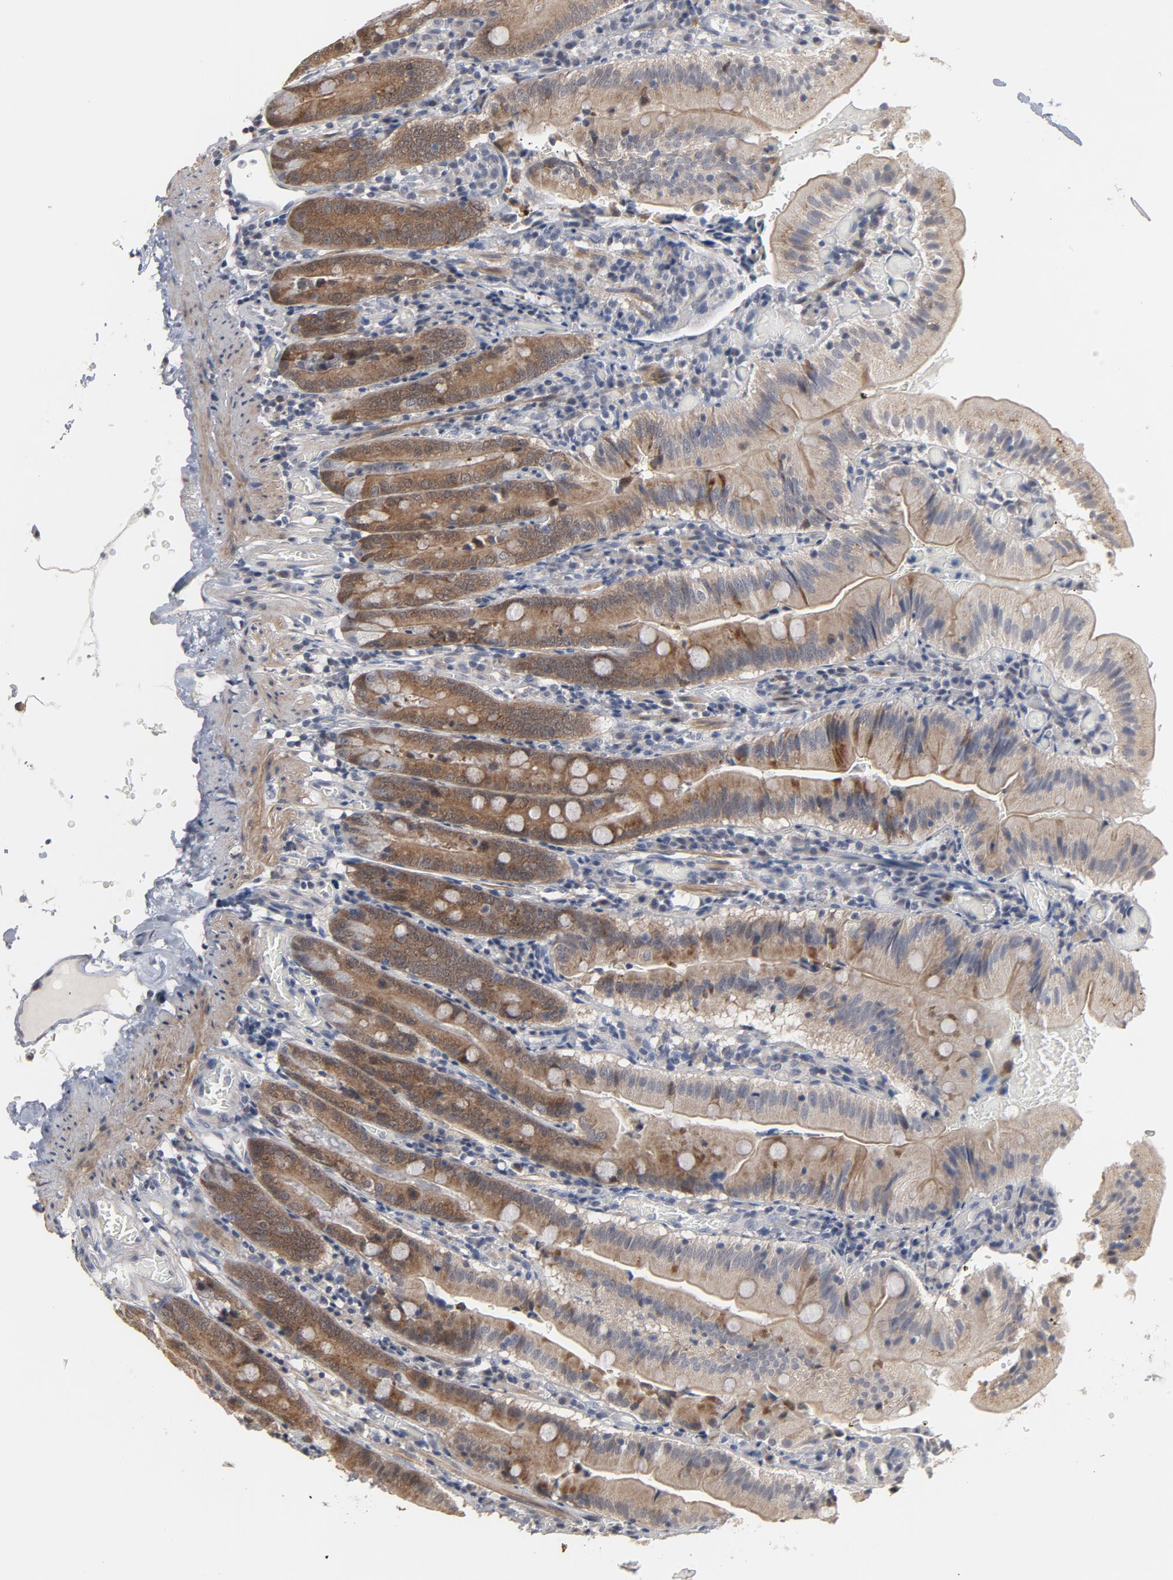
{"staining": {"intensity": "moderate", "quantity": ">75%", "location": "cytoplasmic/membranous"}, "tissue": "small intestine", "cell_type": "Glandular cells", "image_type": "normal", "snomed": [{"axis": "morphology", "description": "Normal tissue, NOS"}, {"axis": "topography", "description": "Small intestine"}], "caption": "Immunohistochemistry (IHC) image of benign small intestine stained for a protein (brown), which exhibits medium levels of moderate cytoplasmic/membranous expression in about >75% of glandular cells.", "gene": "PPP1R1B", "patient": {"sex": "male", "age": 71}}